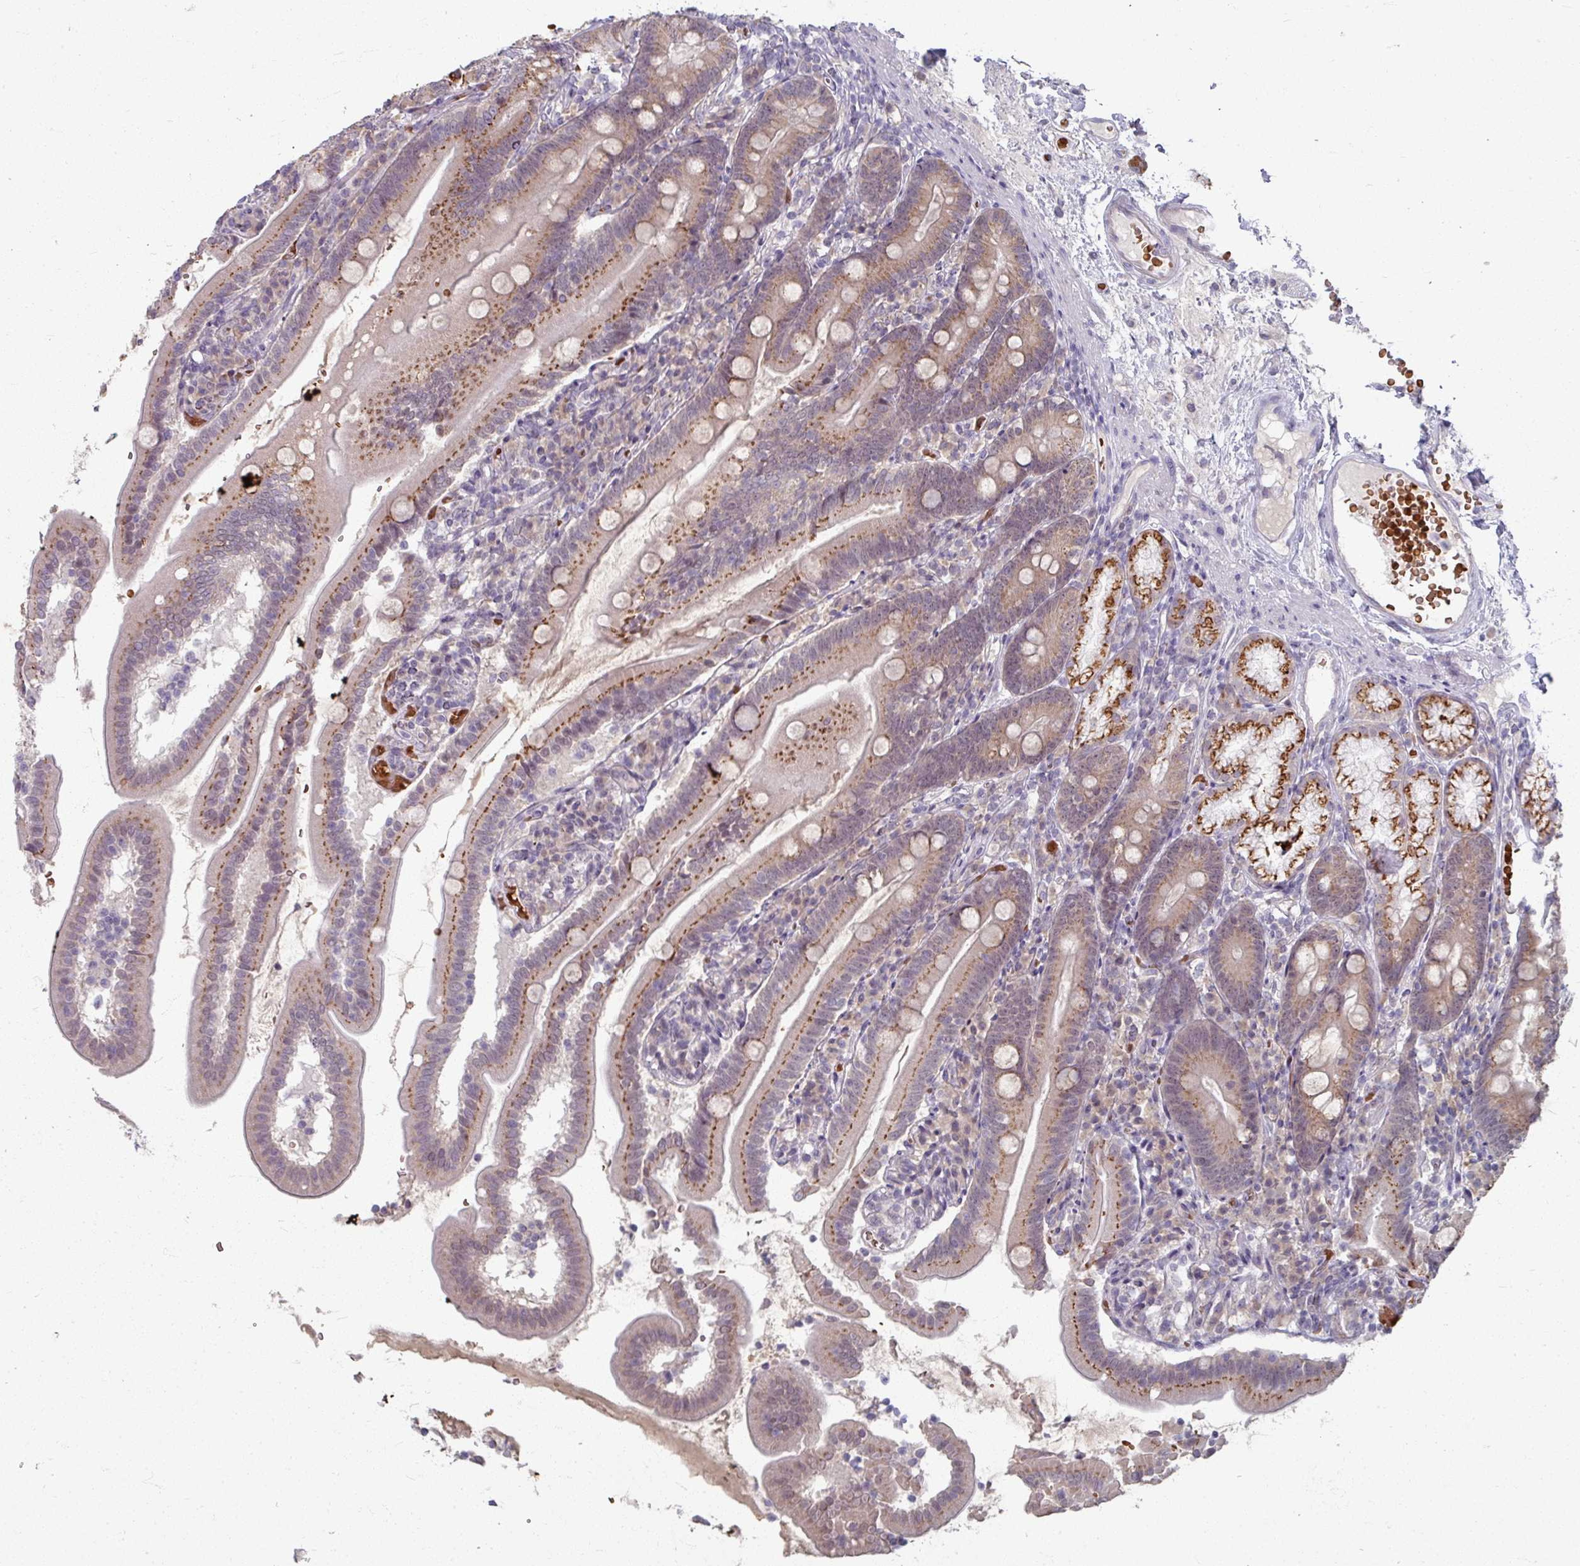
{"staining": {"intensity": "moderate", "quantity": ">75%", "location": "cytoplasmic/membranous"}, "tissue": "duodenum", "cell_type": "Glandular cells", "image_type": "normal", "snomed": [{"axis": "morphology", "description": "Normal tissue, NOS"}, {"axis": "topography", "description": "Duodenum"}], "caption": "Moderate cytoplasmic/membranous expression is present in approximately >75% of glandular cells in unremarkable duodenum.", "gene": "KMT5C", "patient": {"sex": "female", "age": 67}}